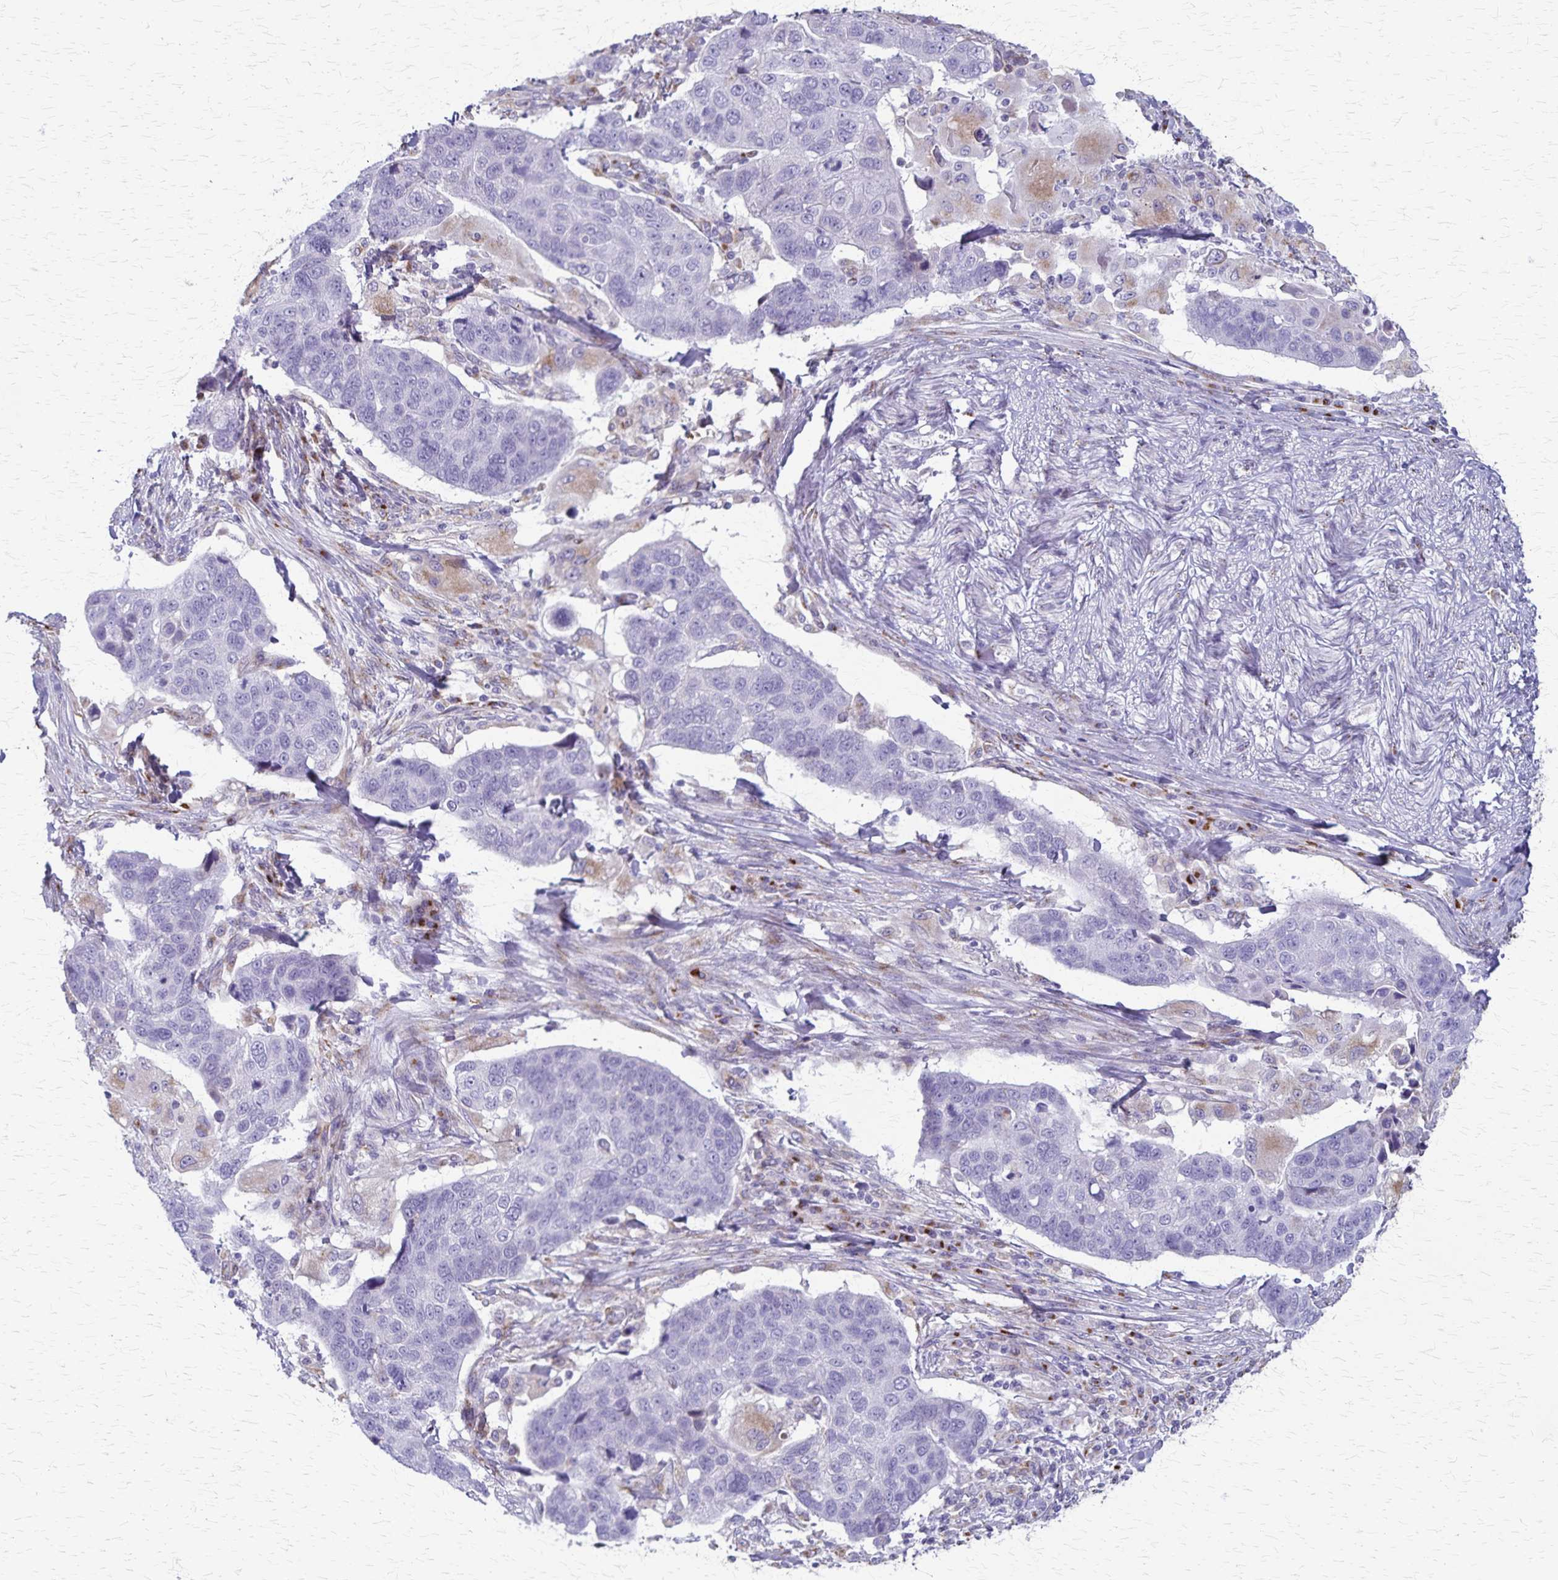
{"staining": {"intensity": "negative", "quantity": "none", "location": "none"}, "tissue": "lung cancer", "cell_type": "Tumor cells", "image_type": "cancer", "snomed": [{"axis": "morphology", "description": "Squamous cell carcinoma, NOS"}, {"axis": "topography", "description": "Lymph node"}, {"axis": "topography", "description": "Lung"}], "caption": "Tumor cells show no significant protein staining in lung cancer.", "gene": "MCFD2", "patient": {"sex": "male", "age": 61}}